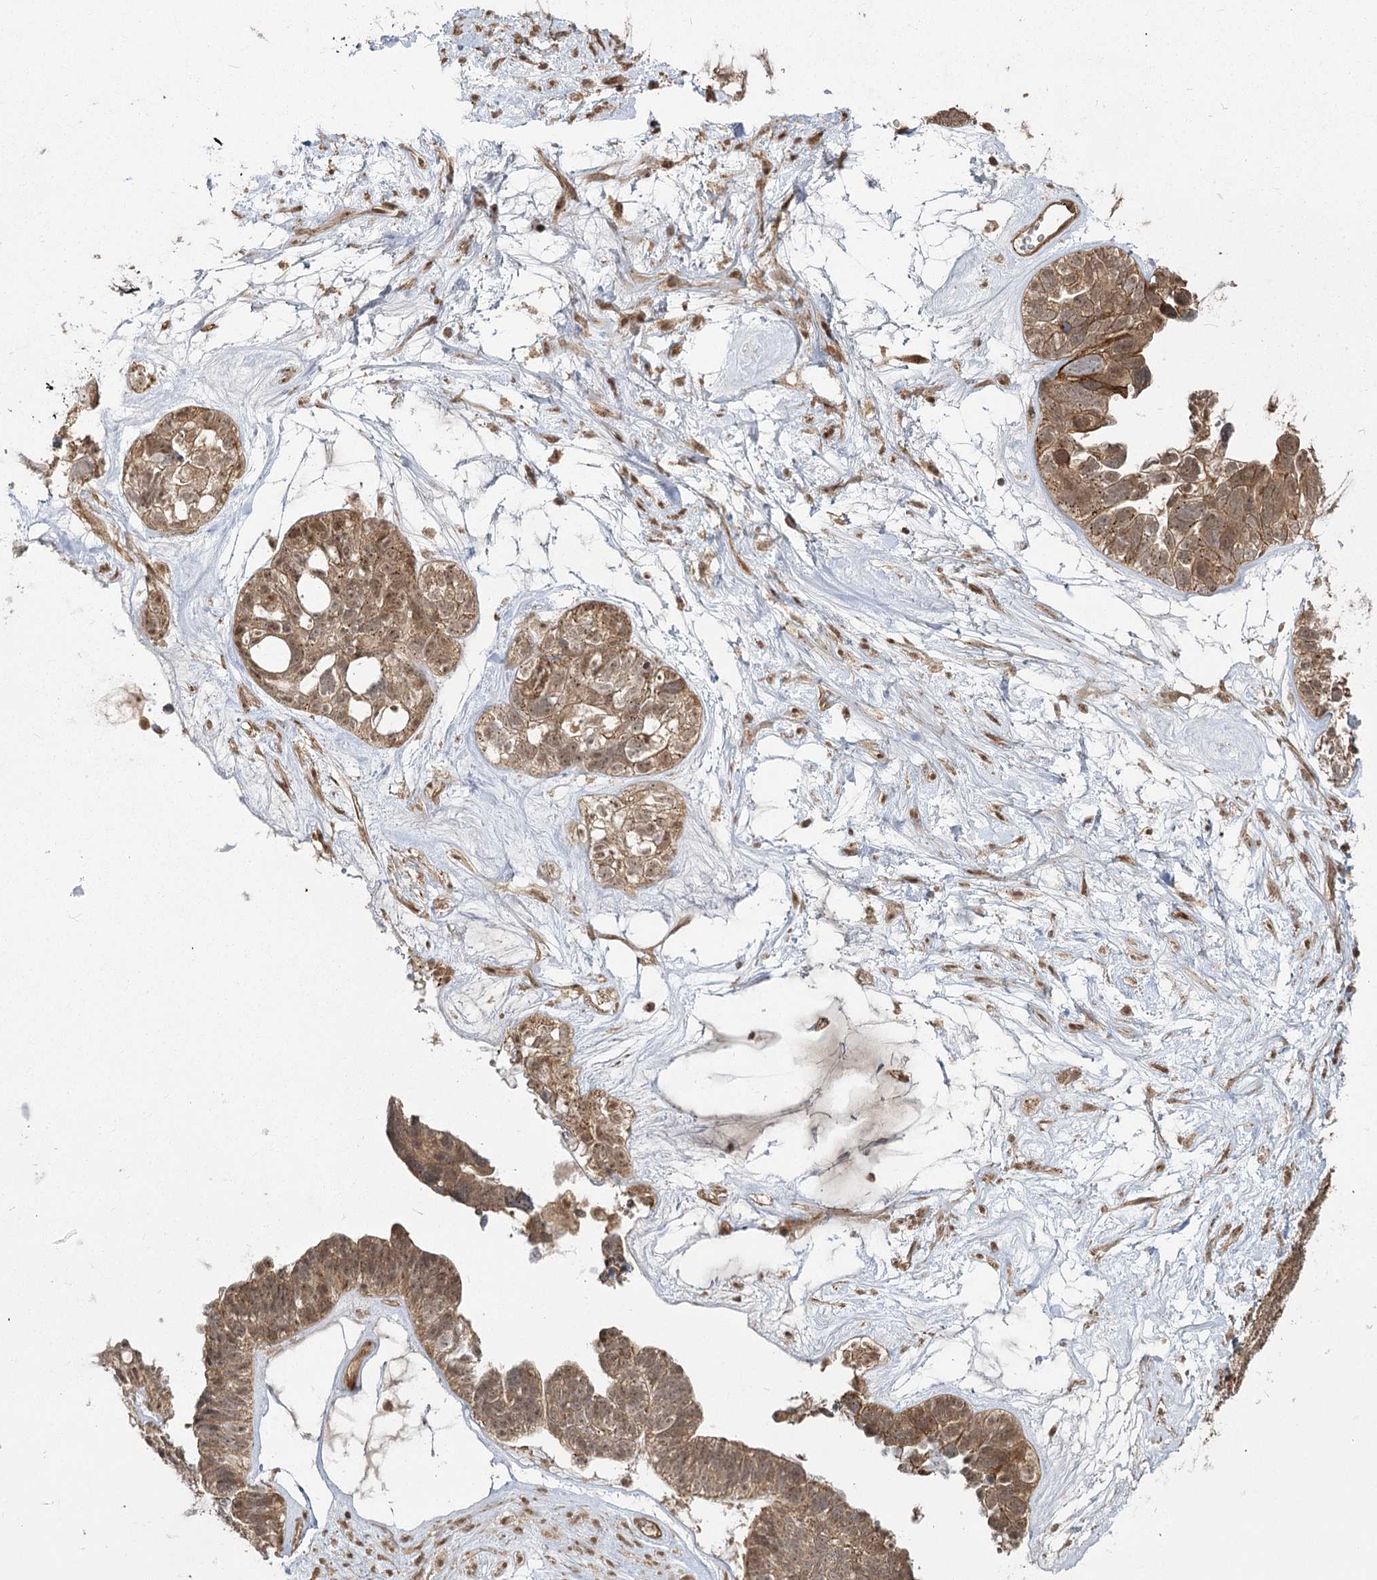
{"staining": {"intensity": "moderate", "quantity": ">75%", "location": "cytoplasmic/membranous,nuclear"}, "tissue": "ovarian cancer", "cell_type": "Tumor cells", "image_type": "cancer", "snomed": [{"axis": "morphology", "description": "Cystadenocarcinoma, serous, NOS"}, {"axis": "topography", "description": "Ovary"}], "caption": "Protein staining shows moderate cytoplasmic/membranous and nuclear staining in approximately >75% of tumor cells in ovarian cancer.", "gene": "R3HDM2", "patient": {"sex": "female", "age": 79}}